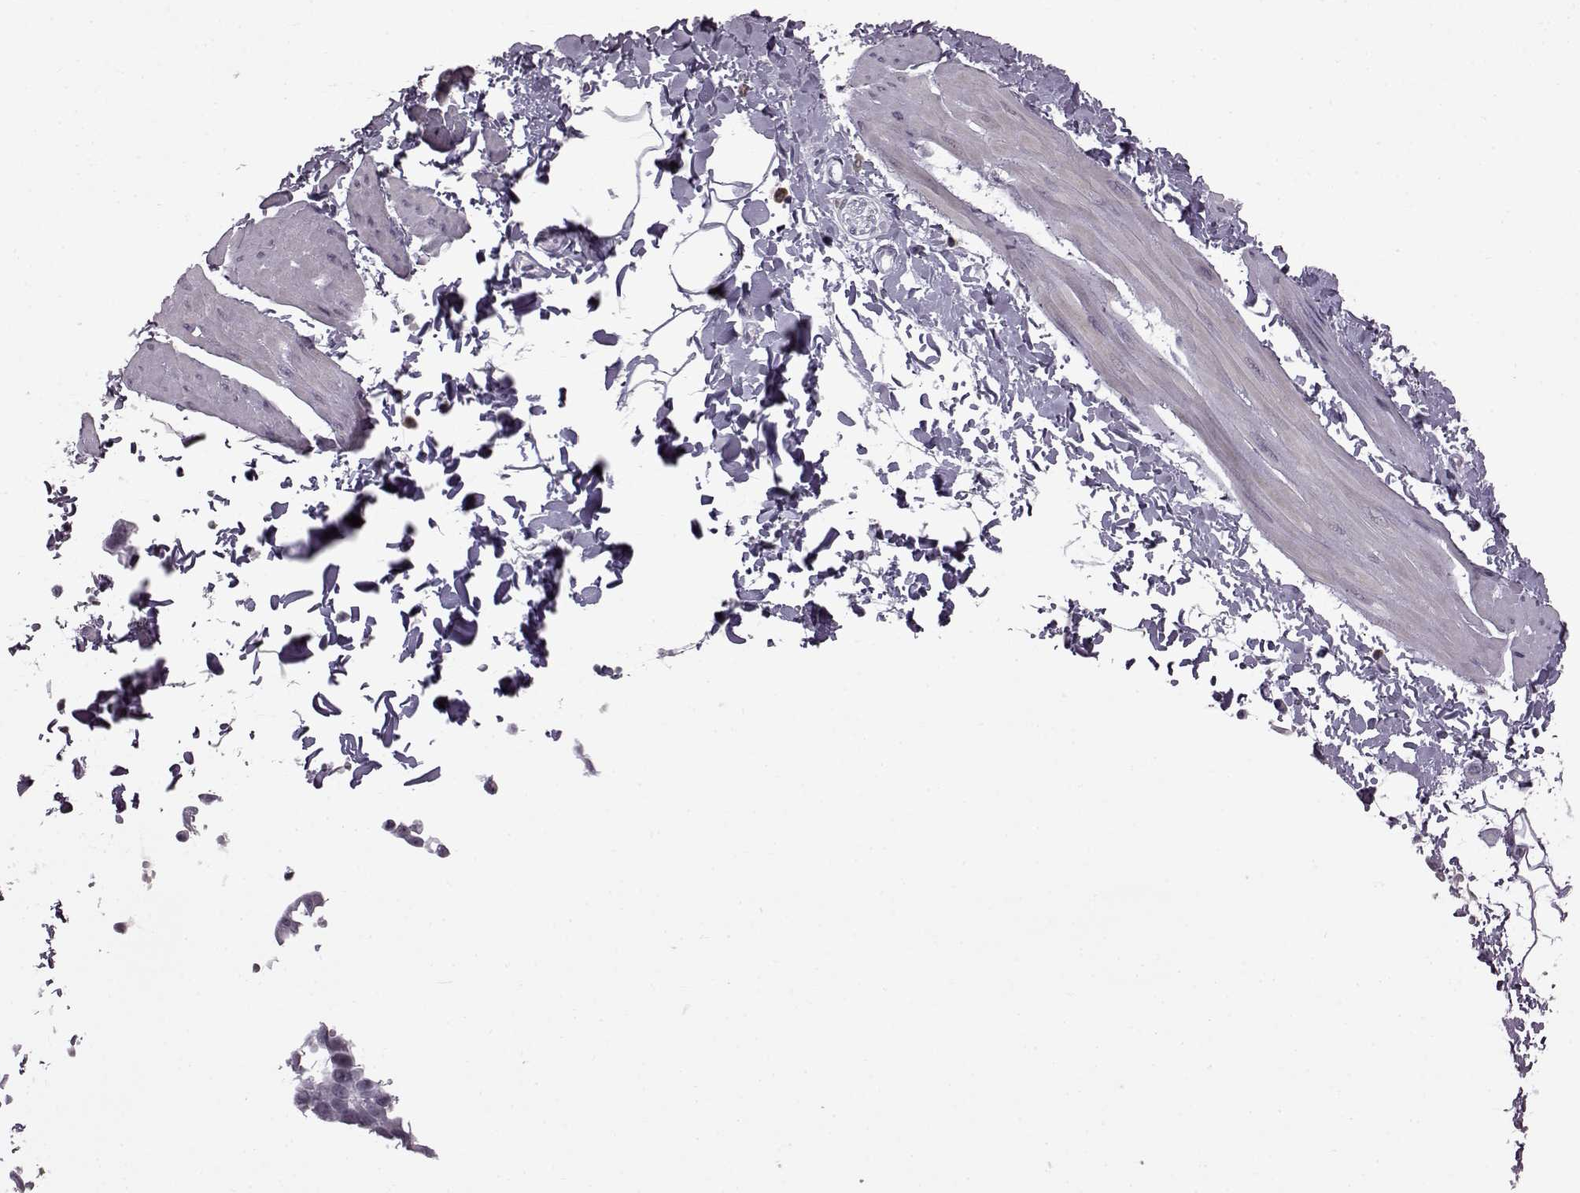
{"staining": {"intensity": "negative", "quantity": "none", "location": "none"}, "tissue": "adipose tissue", "cell_type": "Adipocytes", "image_type": "normal", "snomed": [{"axis": "morphology", "description": "Normal tissue, NOS"}, {"axis": "topography", "description": "Smooth muscle"}, {"axis": "topography", "description": "Peripheral nerve tissue"}], "caption": "High power microscopy photomicrograph of an IHC photomicrograph of unremarkable adipose tissue, revealing no significant positivity in adipocytes. (Stains: DAB (3,3'-diaminobenzidine) immunohistochemistry with hematoxylin counter stain, Microscopy: brightfield microscopy at high magnification).", "gene": "SLC28A2", "patient": {"sex": "male", "age": 58}}